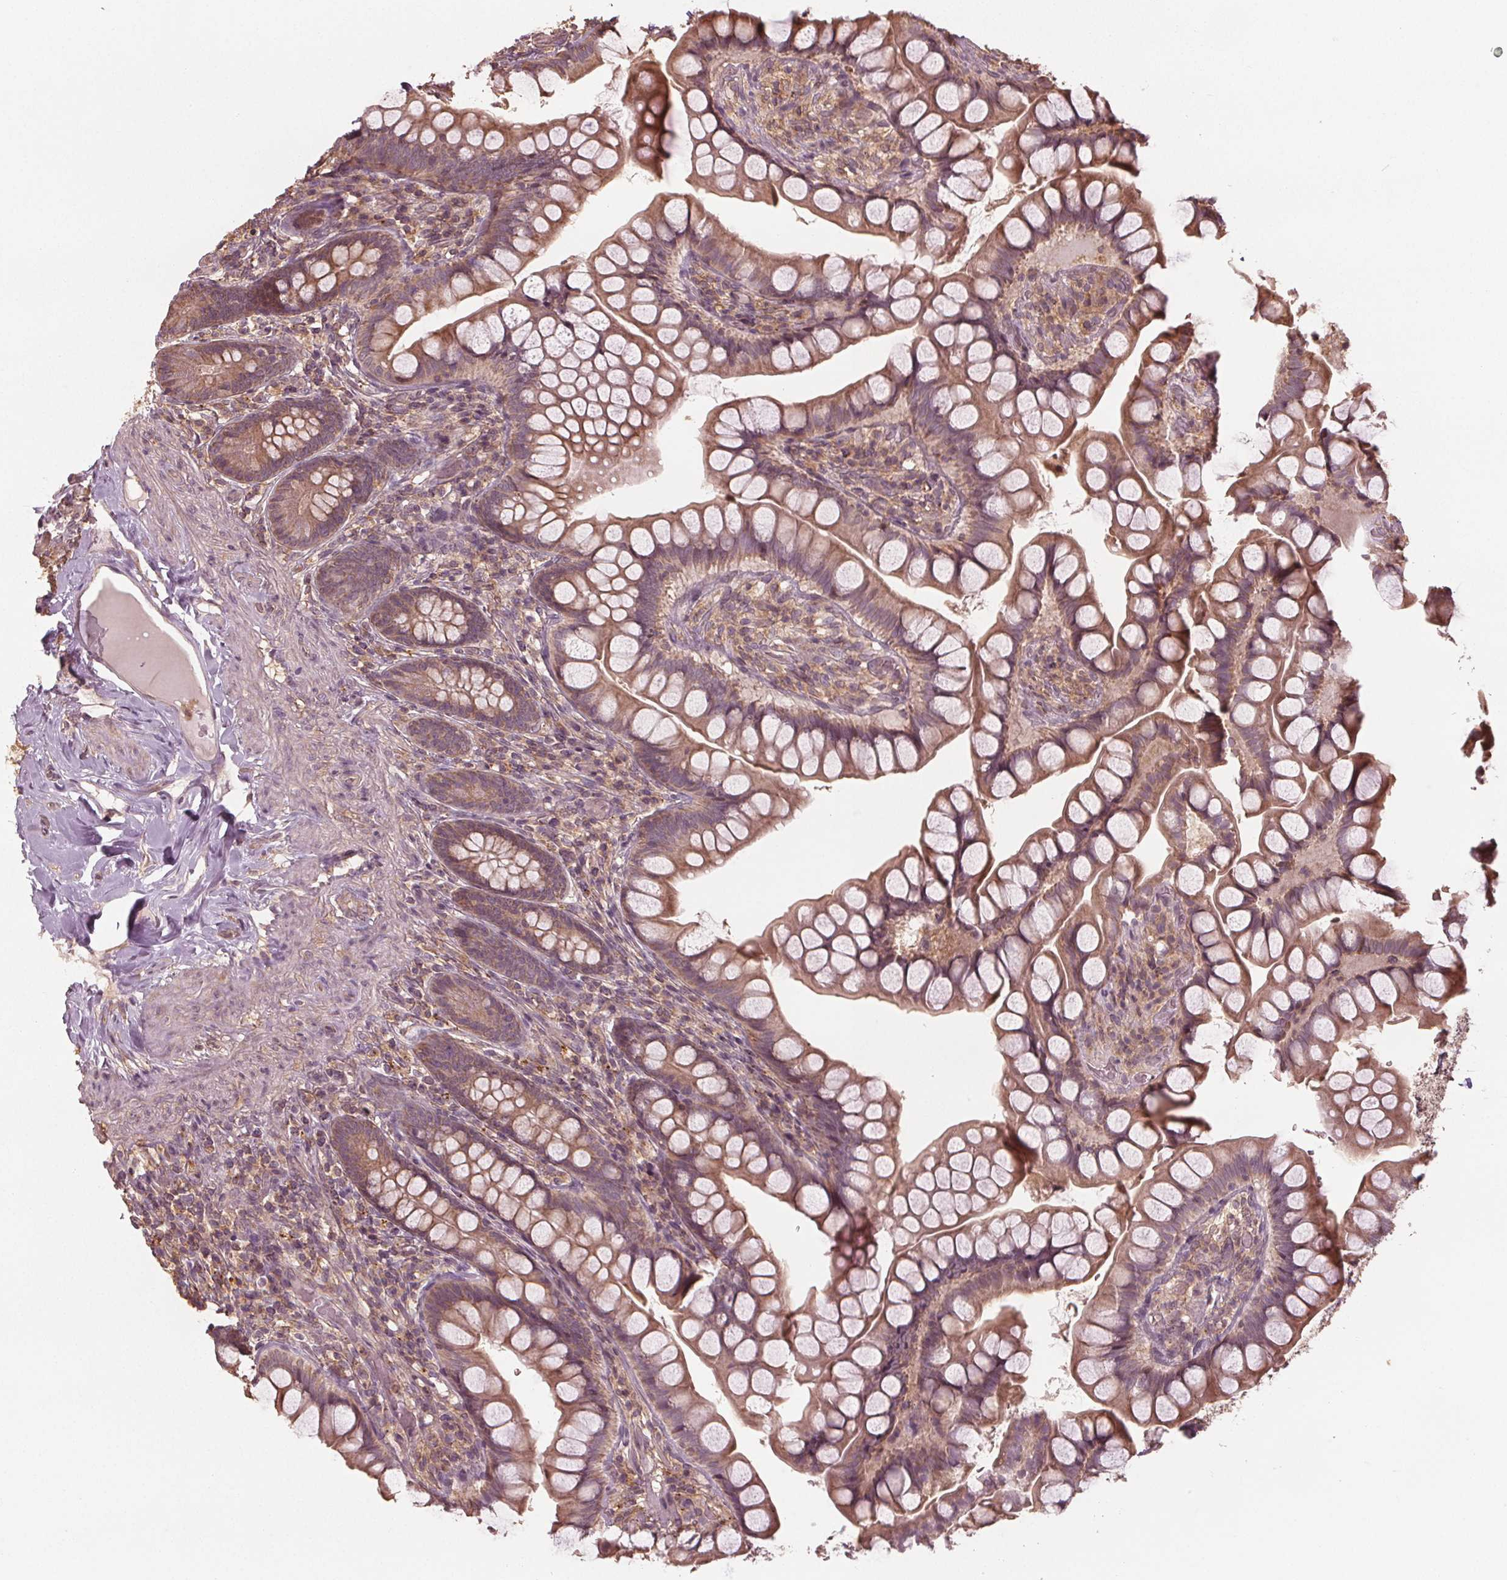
{"staining": {"intensity": "moderate", "quantity": ">75%", "location": "cytoplasmic/membranous"}, "tissue": "small intestine", "cell_type": "Glandular cells", "image_type": "normal", "snomed": [{"axis": "morphology", "description": "Normal tissue, NOS"}, {"axis": "topography", "description": "Small intestine"}], "caption": "Human small intestine stained for a protein (brown) reveals moderate cytoplasmic/membranous positive staining in about >75% of glandular cells.", "gene": "GNB2", "patient": {"sex": "male", "age": 70}}